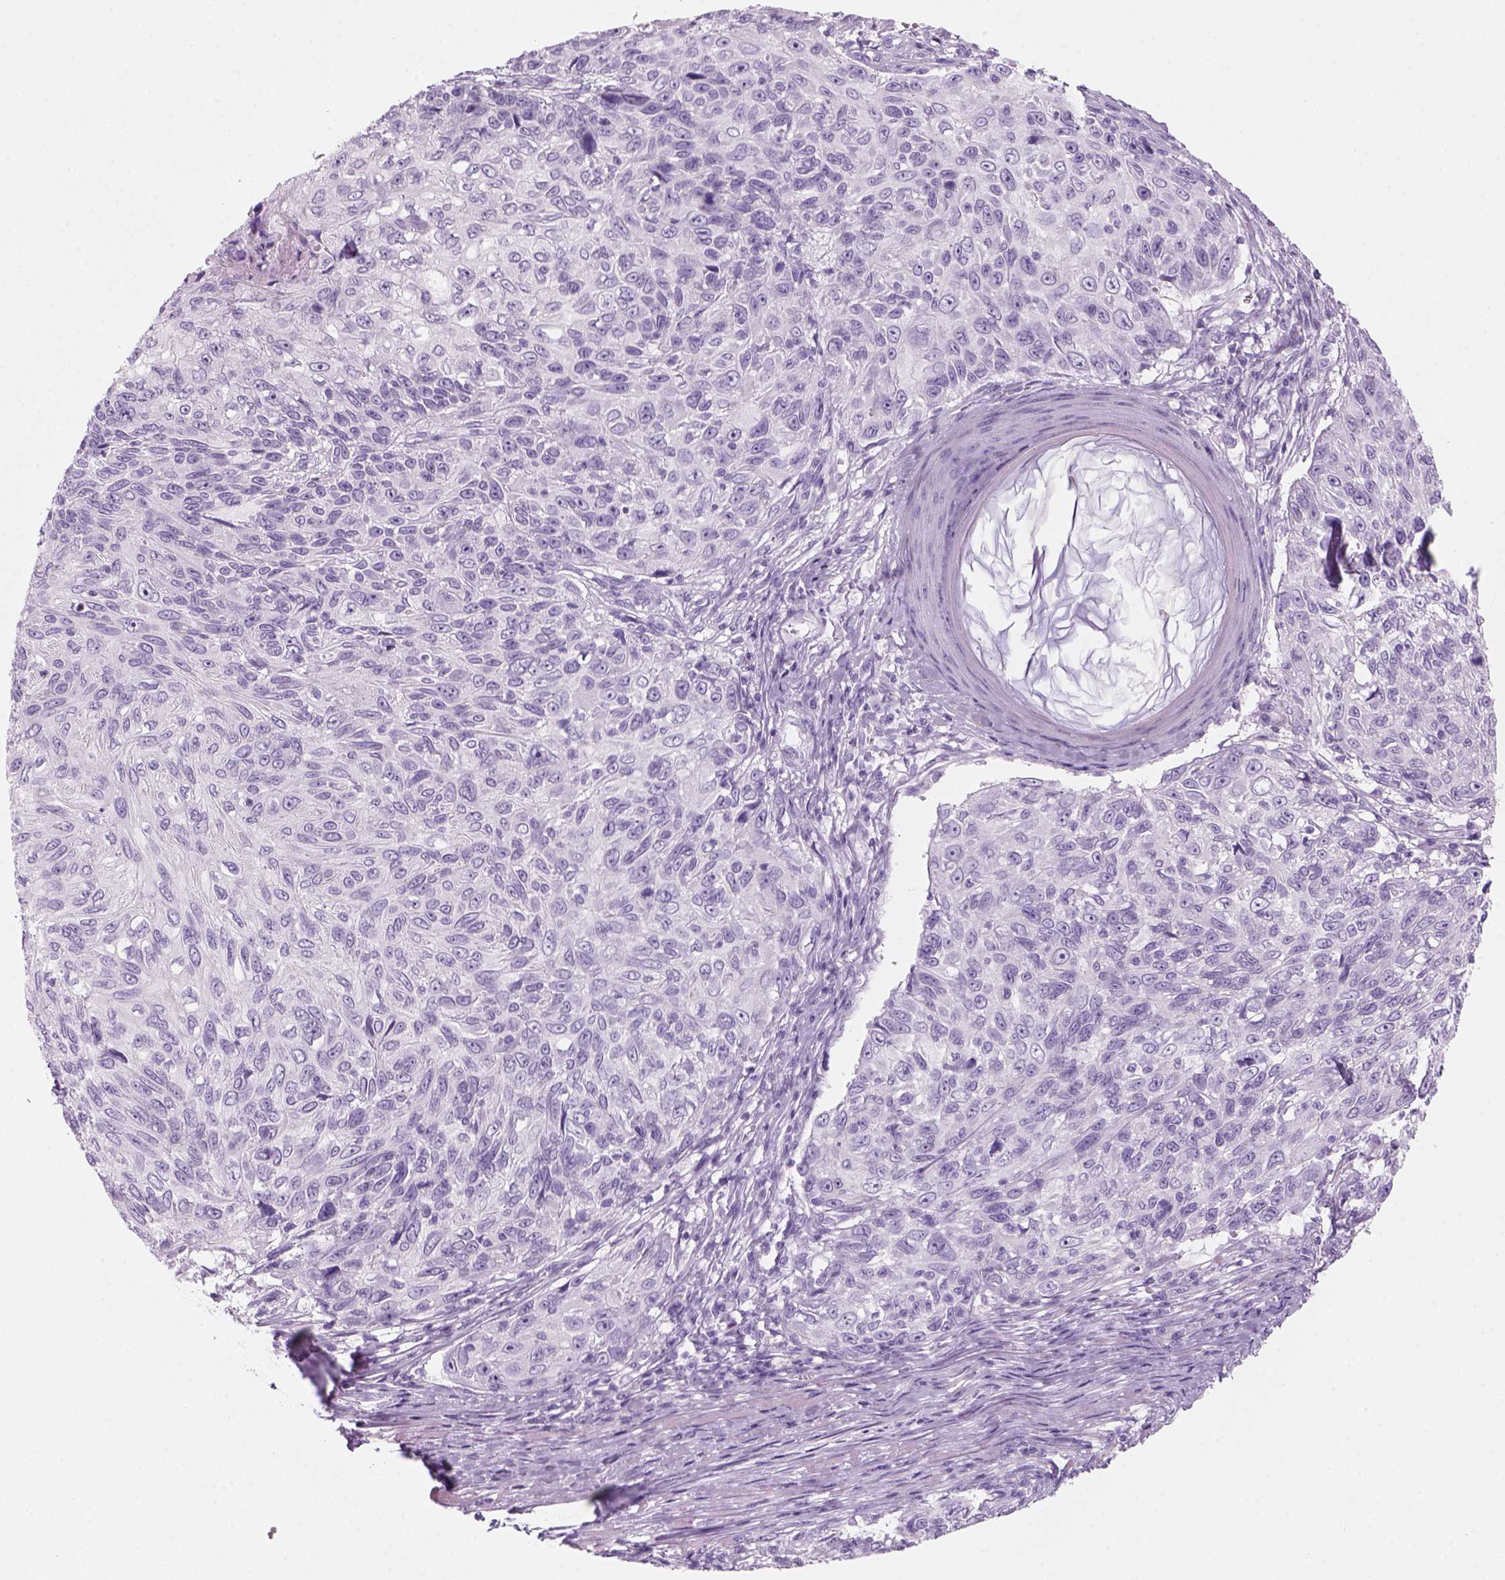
{"staining": {"intensity": "negative", "quantity": "none", "location": "none"}, "tissue": "skin cancer", "cell_type": "Tumor cells", "image_type": "cancer", "snomed": [{"axis": "morphology", "description": "Squamous cell carcinoma, NOS"}, {"axis": "topography", "description": "Skin"}], "caption": "This is a photomicrograph of IHC staining of skin squamous cell carcinoma, which shows no expression in tumor cells.", "gene": "KRTAP11-1", "patient": {"sex": "male", "age": 92}}